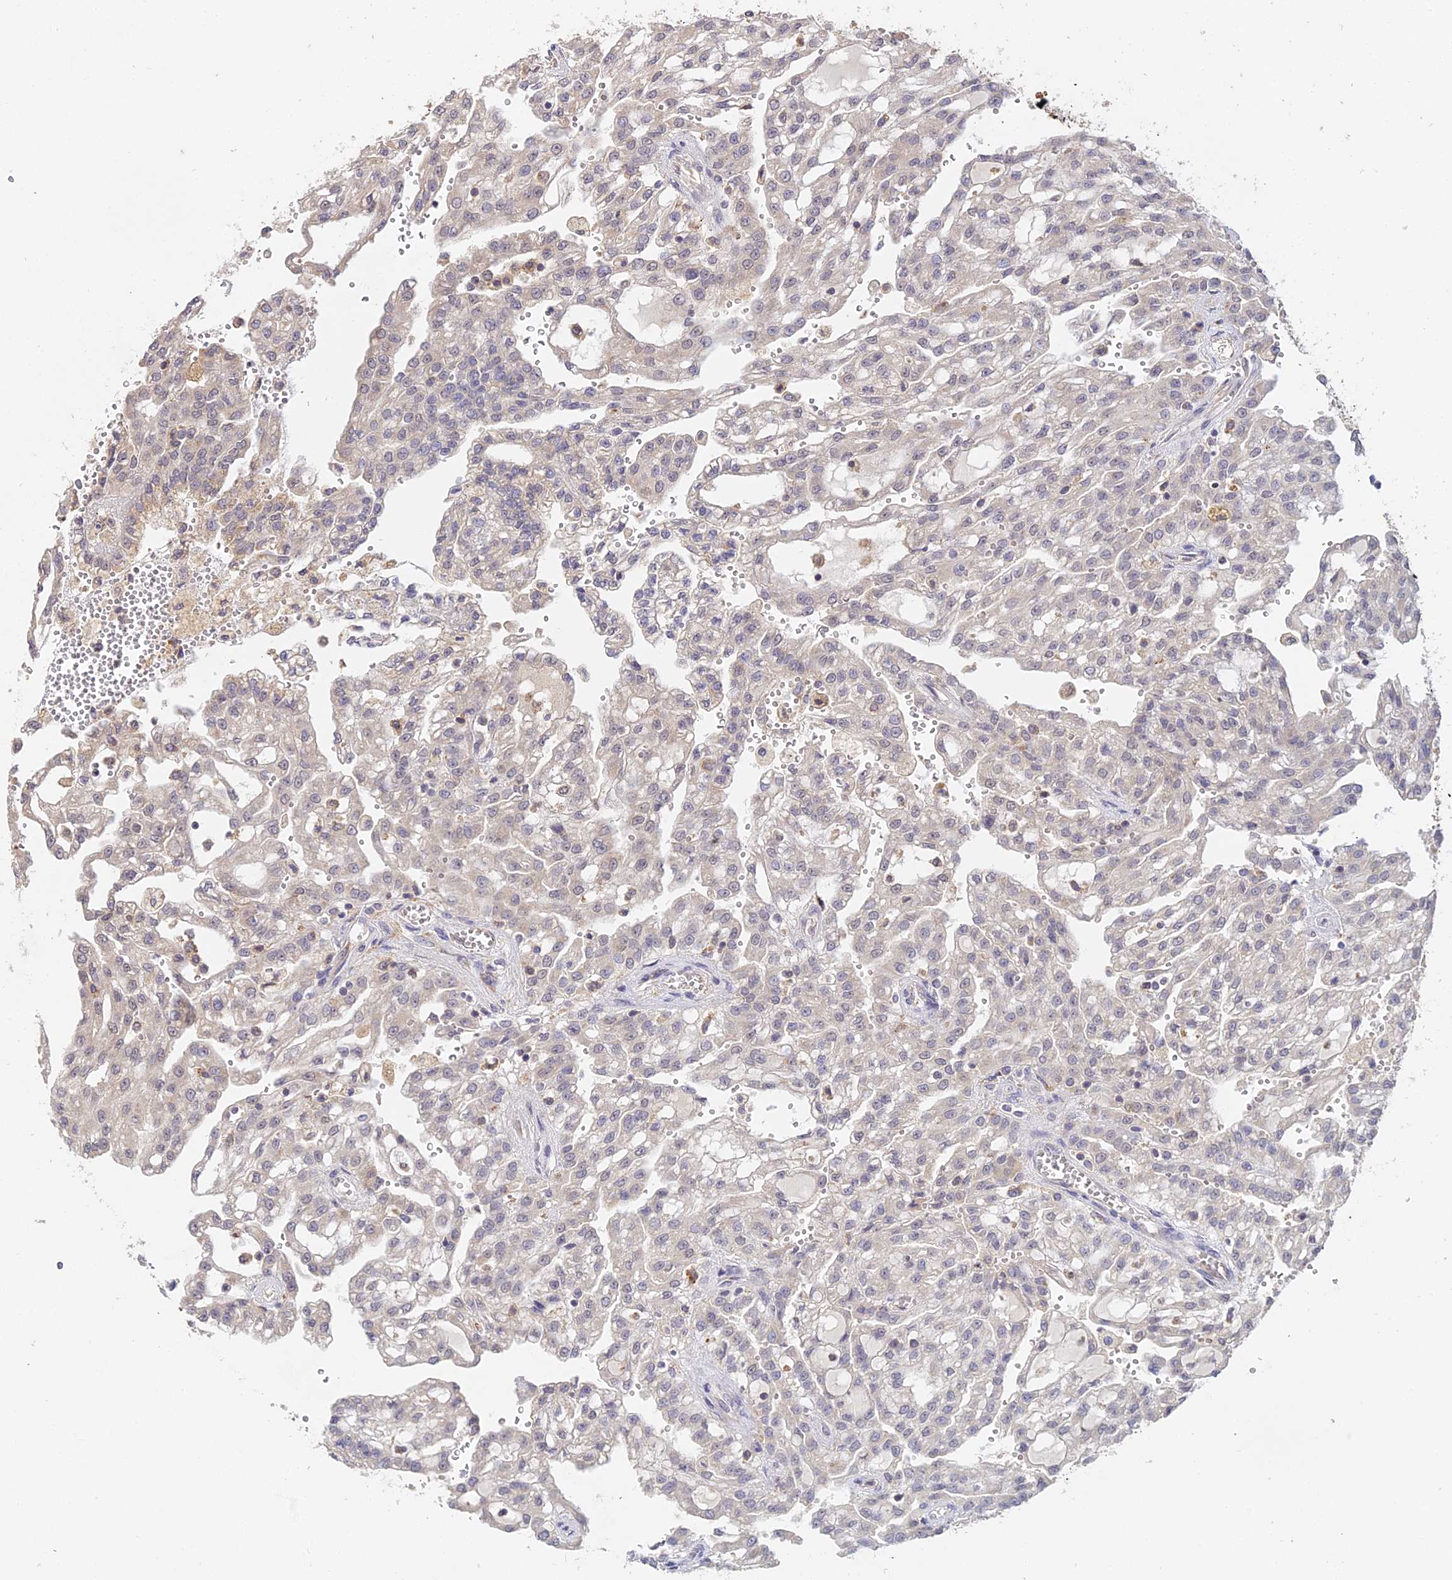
{"staining": {"intensity": "weak", "quantity": "<25%", "location": "cytoplasmic/membranous"}, "tissue": "renal cancer", "cell_type": "Tumor cells", "image_type": "cancer", "snomed": [{"axis": "morphology", "description": "Adenocarcinoma, NOS"}, {"axis": "topography", "description": "Kidney"}], "caption": "DAB (3,3'-diaminobenzidine) immunohistochemical staining of renal cancer (adenocarcinoma) reveals no significant expression in tumor cells.", "gene": "TPRX1", "patient": {"sex": "male", "age": 63}}